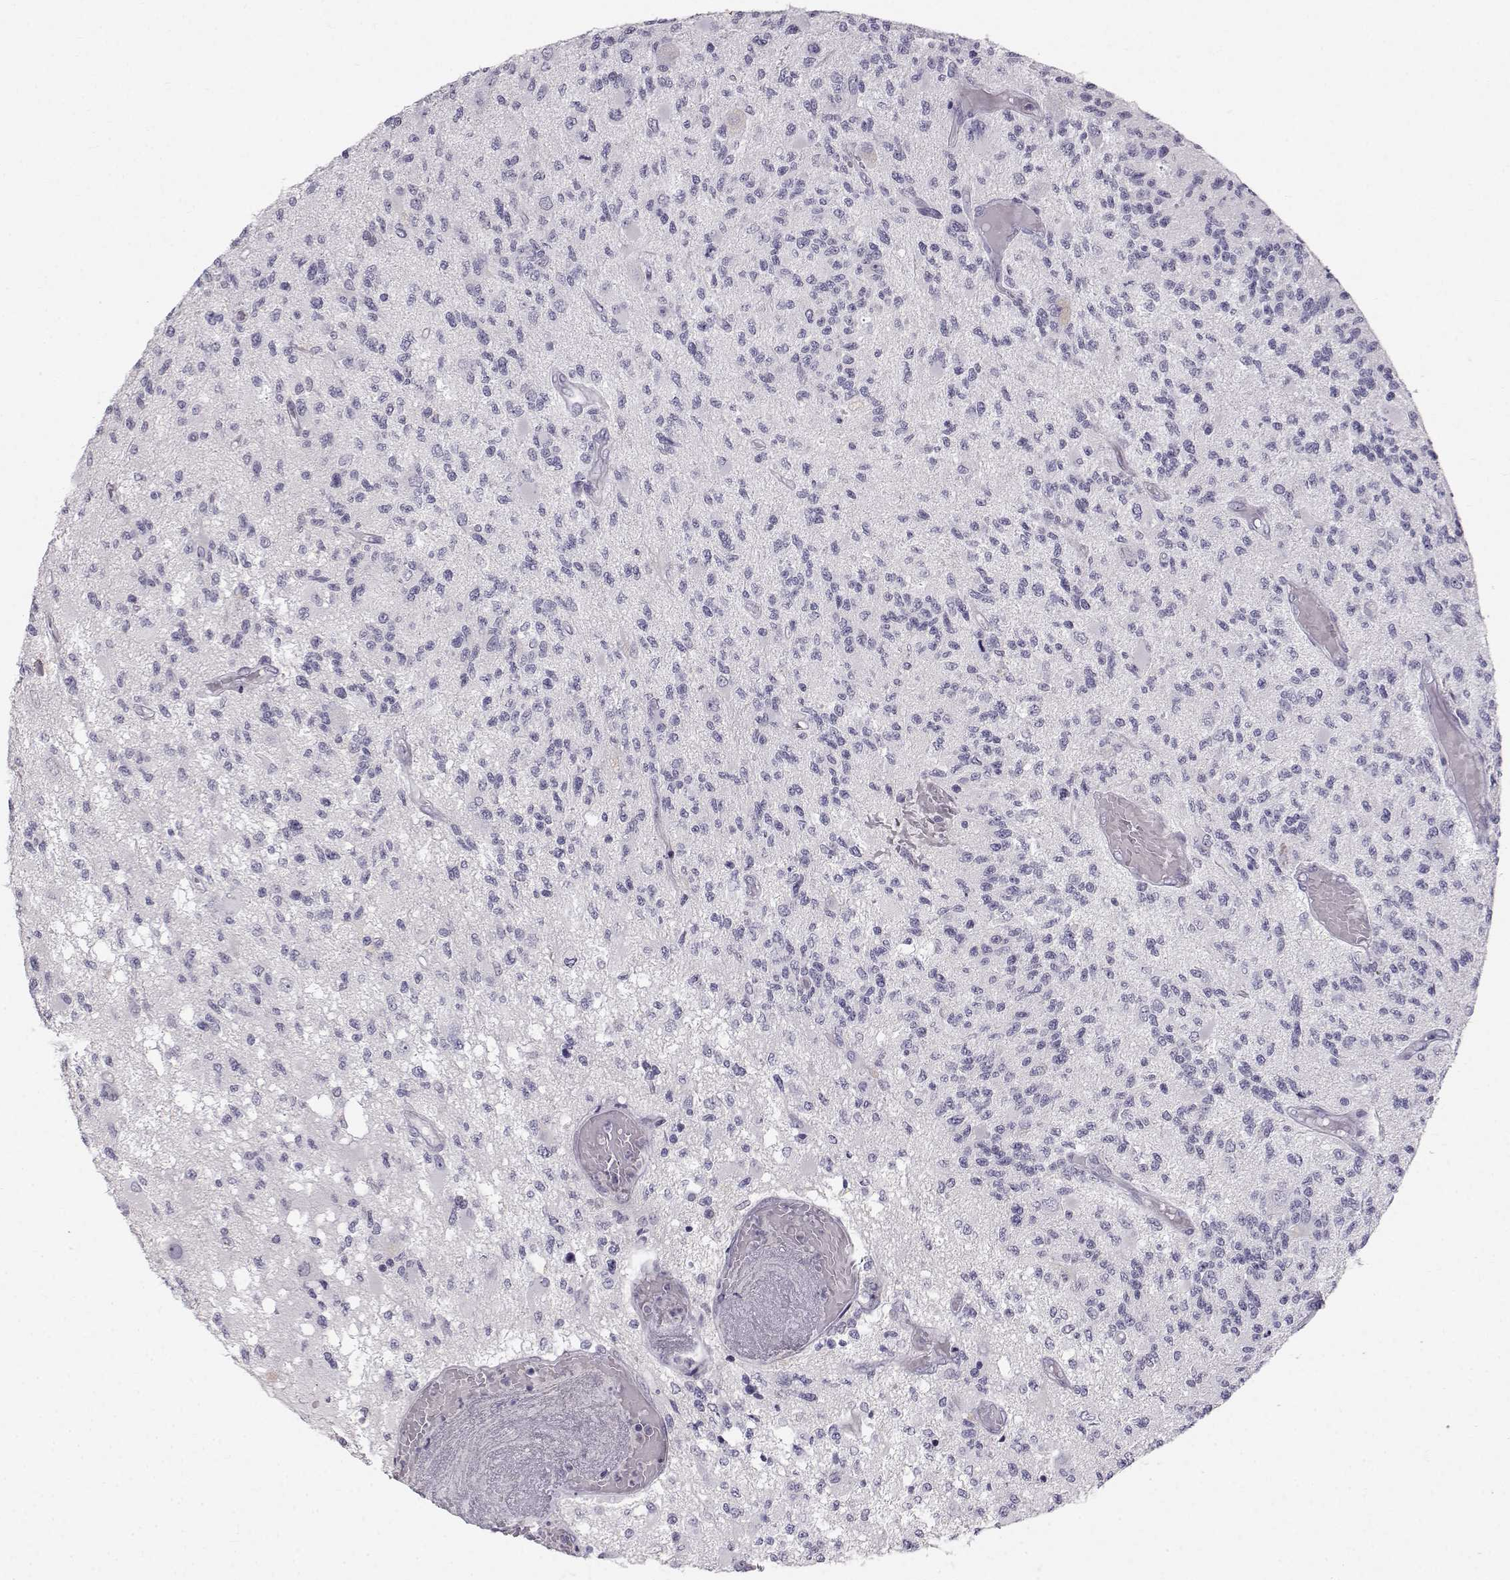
{"staining": {"intensity": "negative", "quantity": "none", "location": "none"}, "tissue": "glioma", "cell_type": "Tumor cells", "image_type": "cancer", "snomed": [{"axis": "morphology", "description": "Glioma, malignant, High grade"}, {"axis": "topography", "description": "Brain"}], "caption": "There is no significant positivity in tumor cells of glioma.", "gene": "ZNF185", "patient": {"sex": "female", "age": 63}}